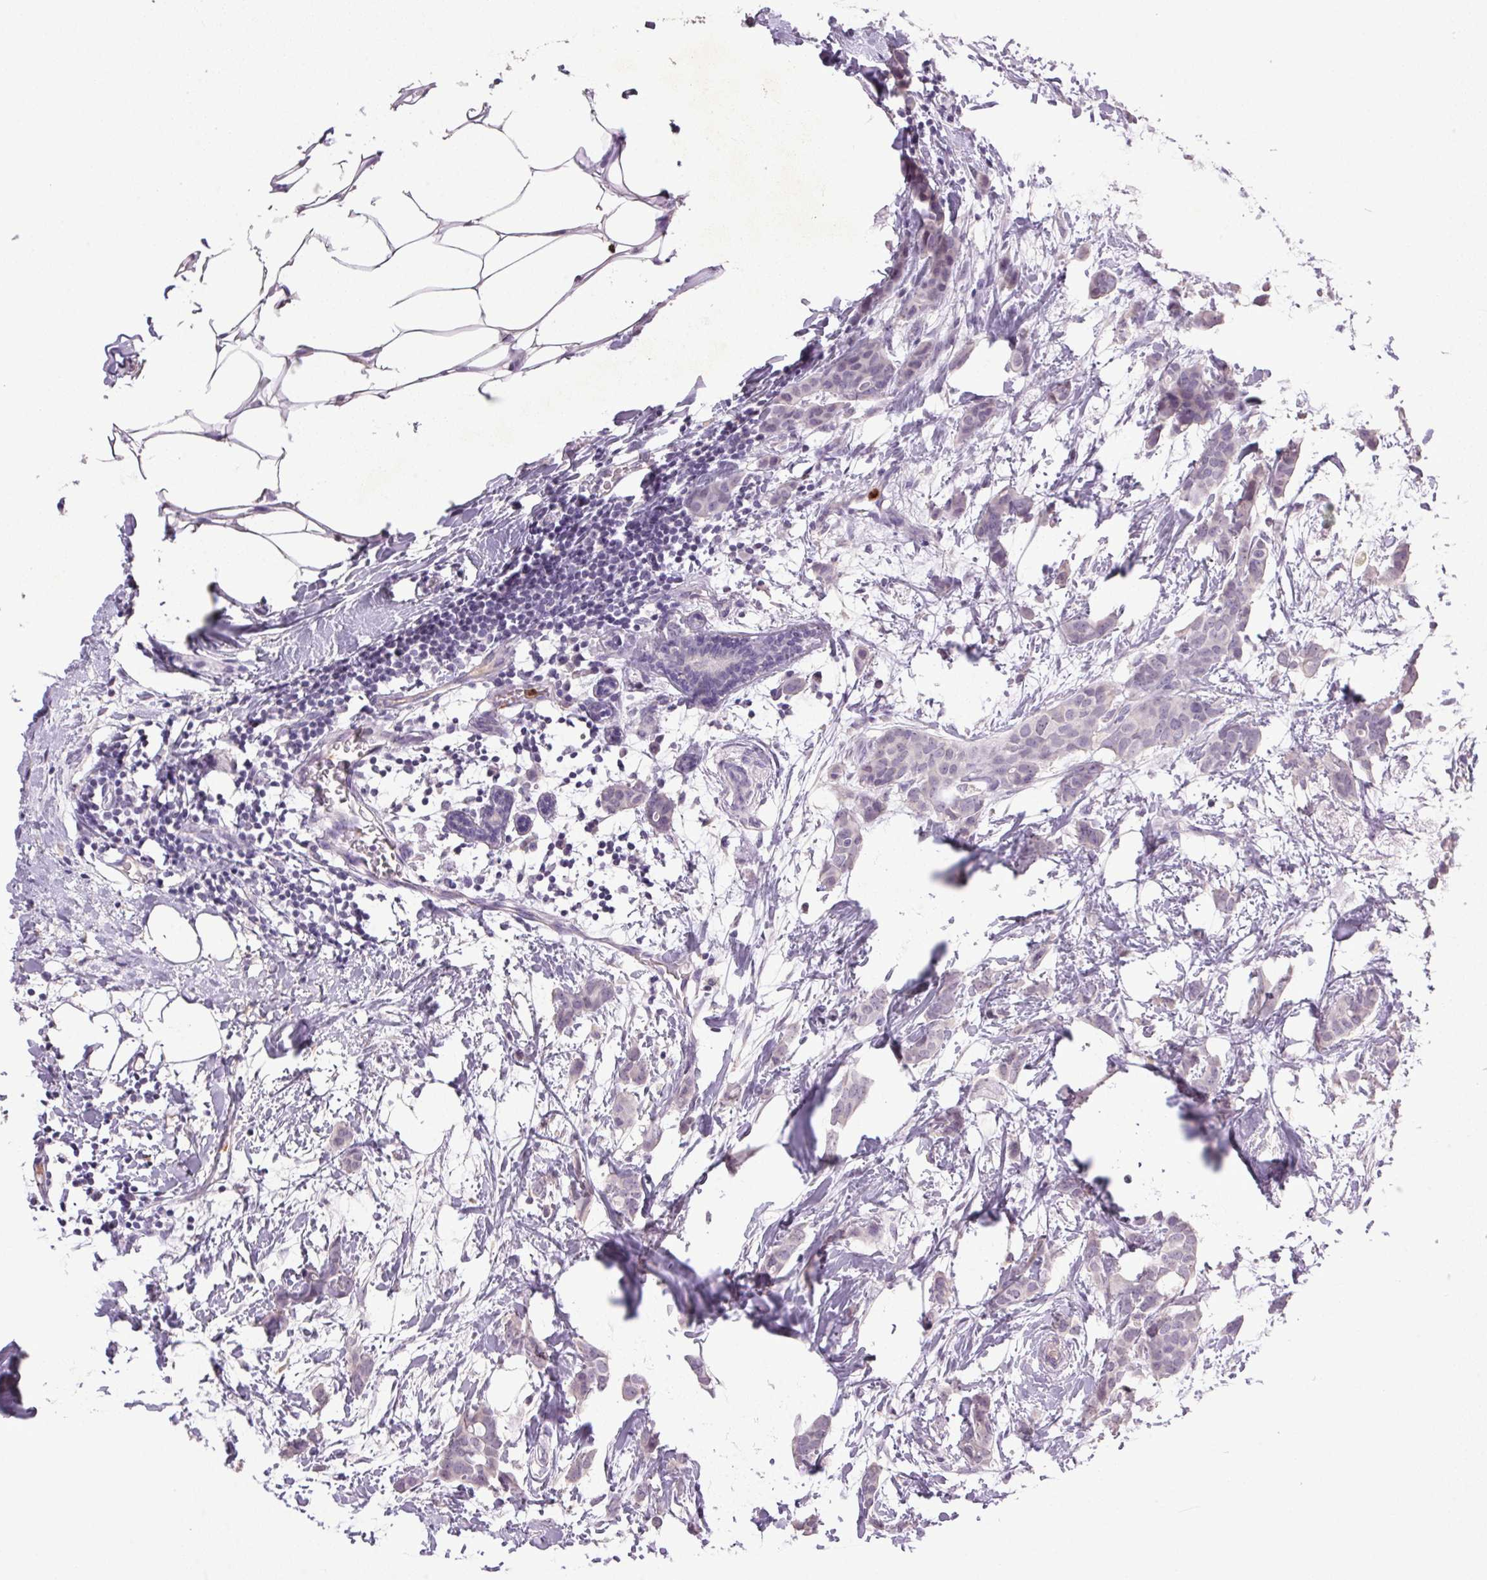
{"staining": {"intensity": "negative", "quantity": "none", "location": "none"}, "tissue": "breast cancer", "cell_type": "Tumor cells", "image_type": "cancer", "snomed": [{"axis": "morphology", "description": "Duct carcinoma"}, {"axis": "topography", "description": "Breast"}], "caption": "Breast cancer was stained to show a protein in brown. There is no significant positivity in tumor cells. Nuclei are stained in blue.", "gene": "TRDN", "patient": {"sex": "female", "age": 62}}